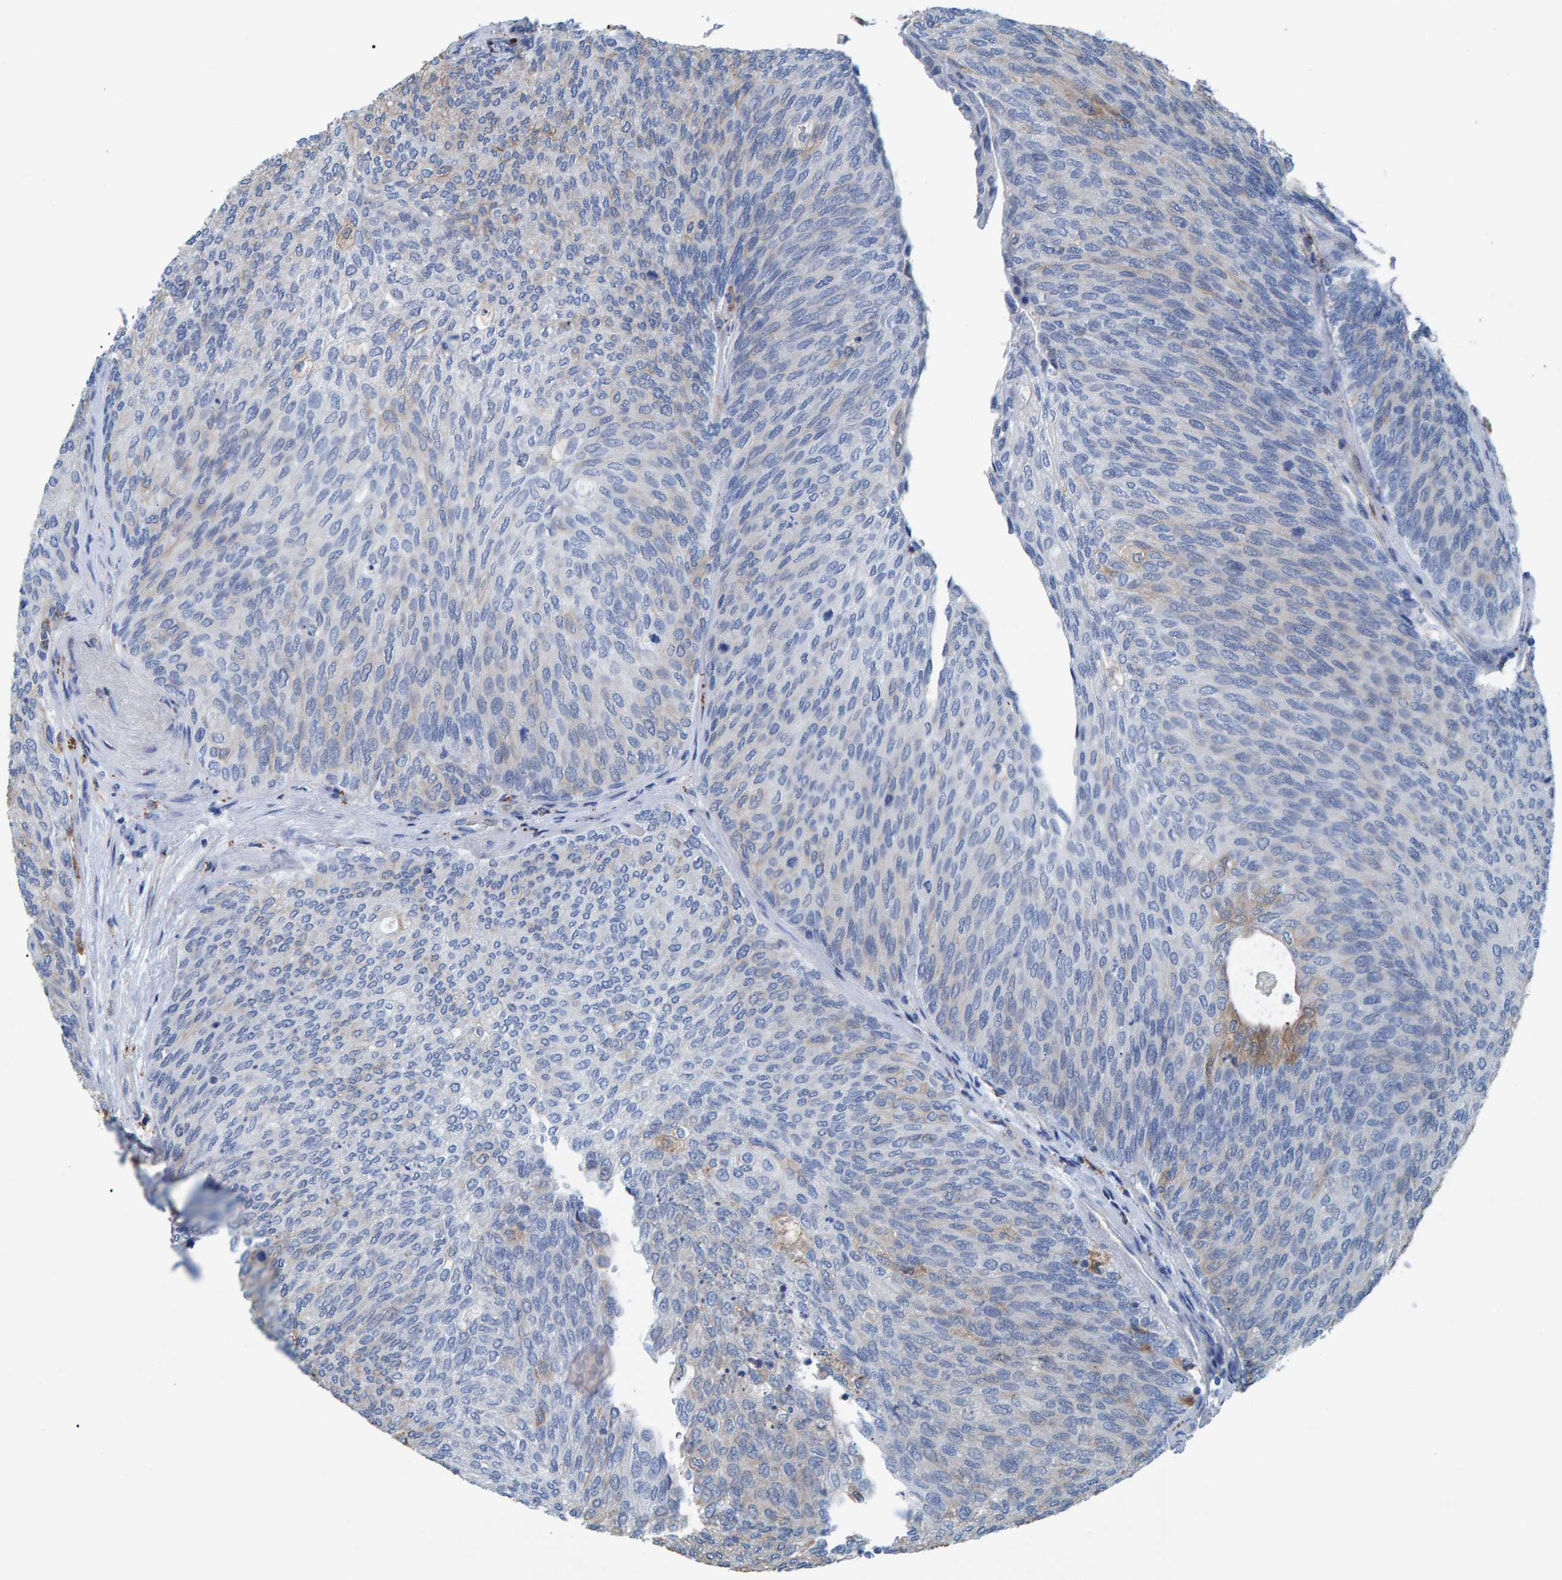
{"staining": {"intensity": "negative", "quantity": "none", "location": "none"}, "tissue": "urothelial cancer", "cell_type": "Tumor cells", "image_type": "cancer", "snomed": [{"axis": "morphology", "description": "Urothelial carcinoma, Low grade"}, {"axis": "topography", "description": "Urinary bladder"}], "caption": "There is no significant expression in tumor cells of urothelial cancer. (Immunohistochemistry (ihc), brightfield microscopy, high magnification).", "gene": "IDO1", "patient": {"sex": "female", "age": 79}}